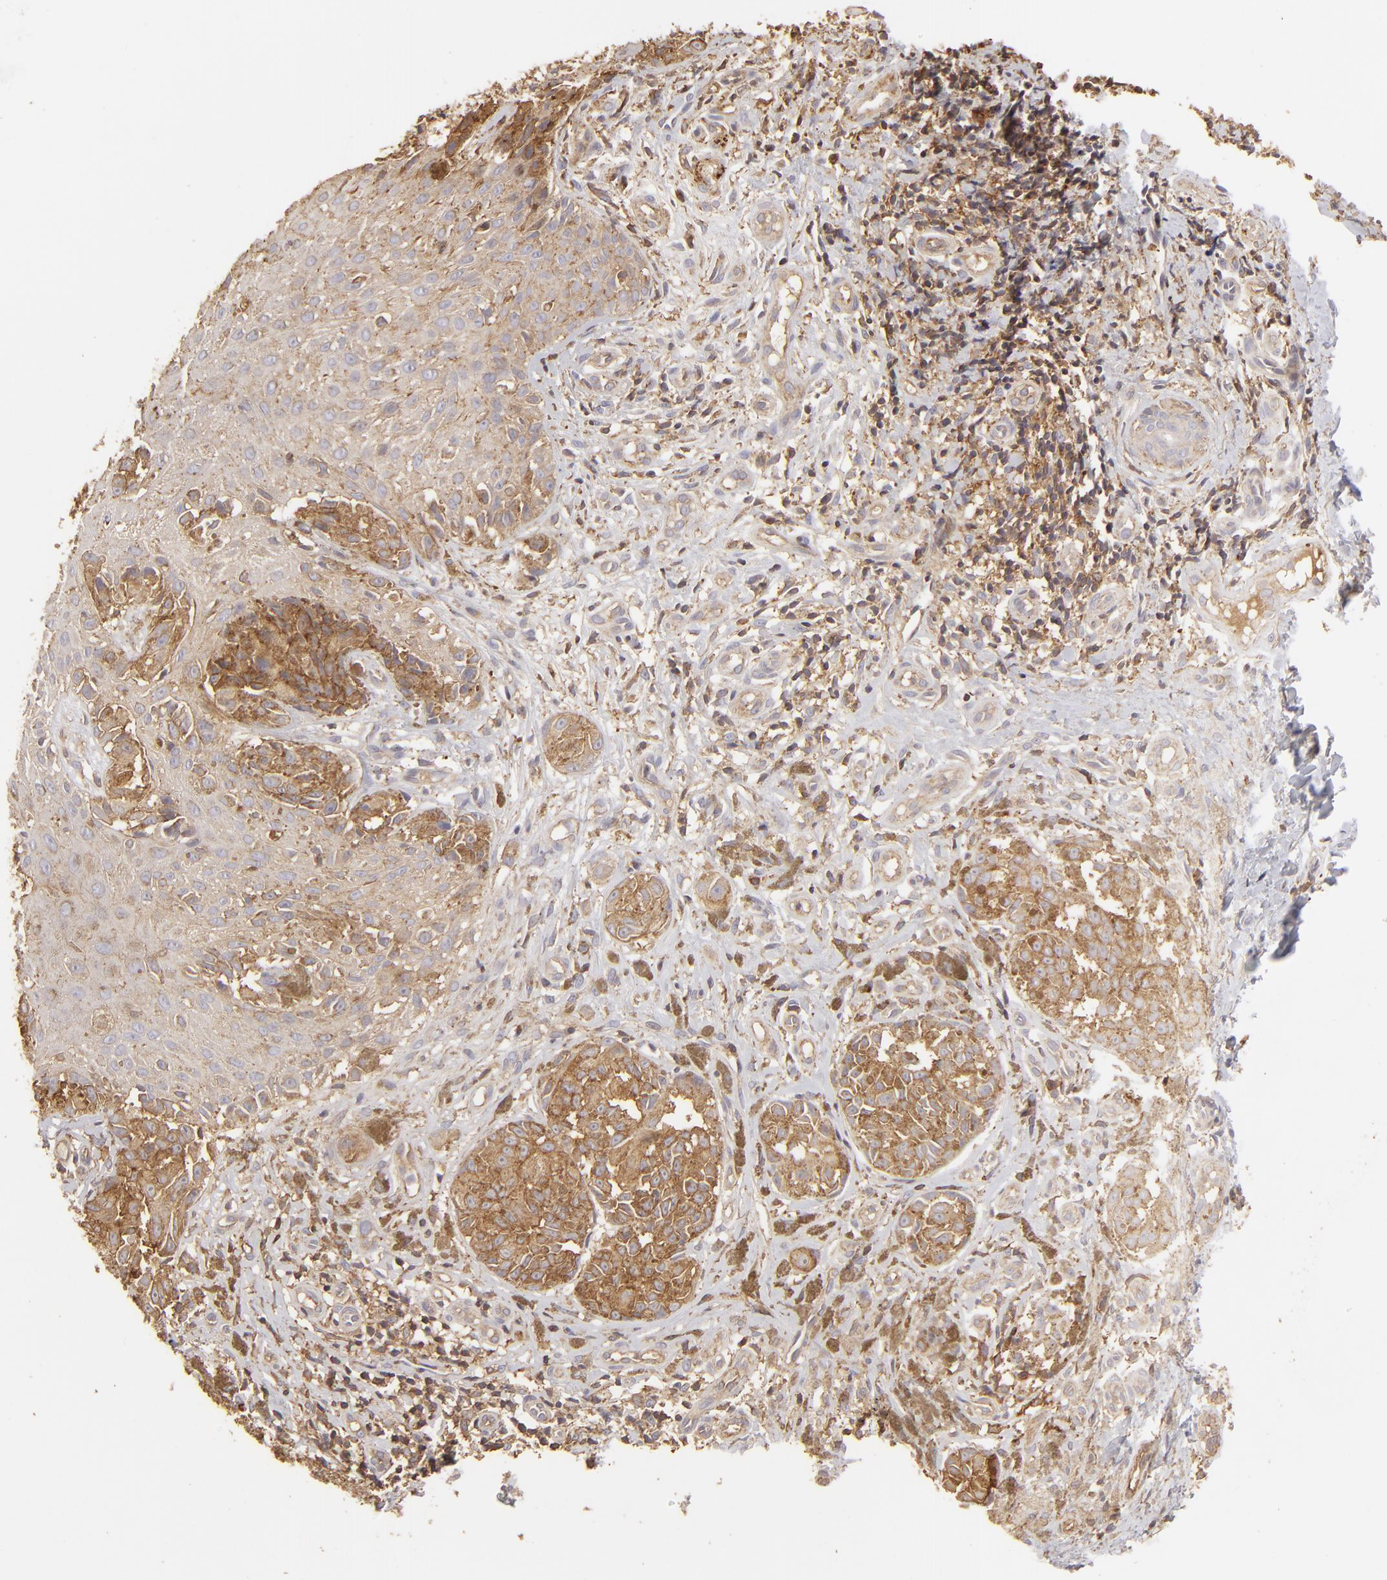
{"staining": {"intensity": "moderate", "quantity": ">75%", "location": "cytoplasmic/membranous"}, "tissue": "melanoma", "cell_type": "Tumor cells", "image_type": "cancer", "snomed": [{"axis": "morphology", "description": "Malignant melanoma, NOS"}, {"axis": "topography", "description": "Skin"}], "caption": "Protein analysis of malignant melanoma tissue reveals moderate cytoplasmic/membranous positivity in about >75% of tumor cells. The protein of interest is shown in brown color, while the nuclei are stained blue.", "gene": "ACTB", "patient": {"sex": "male", "age": 67}}